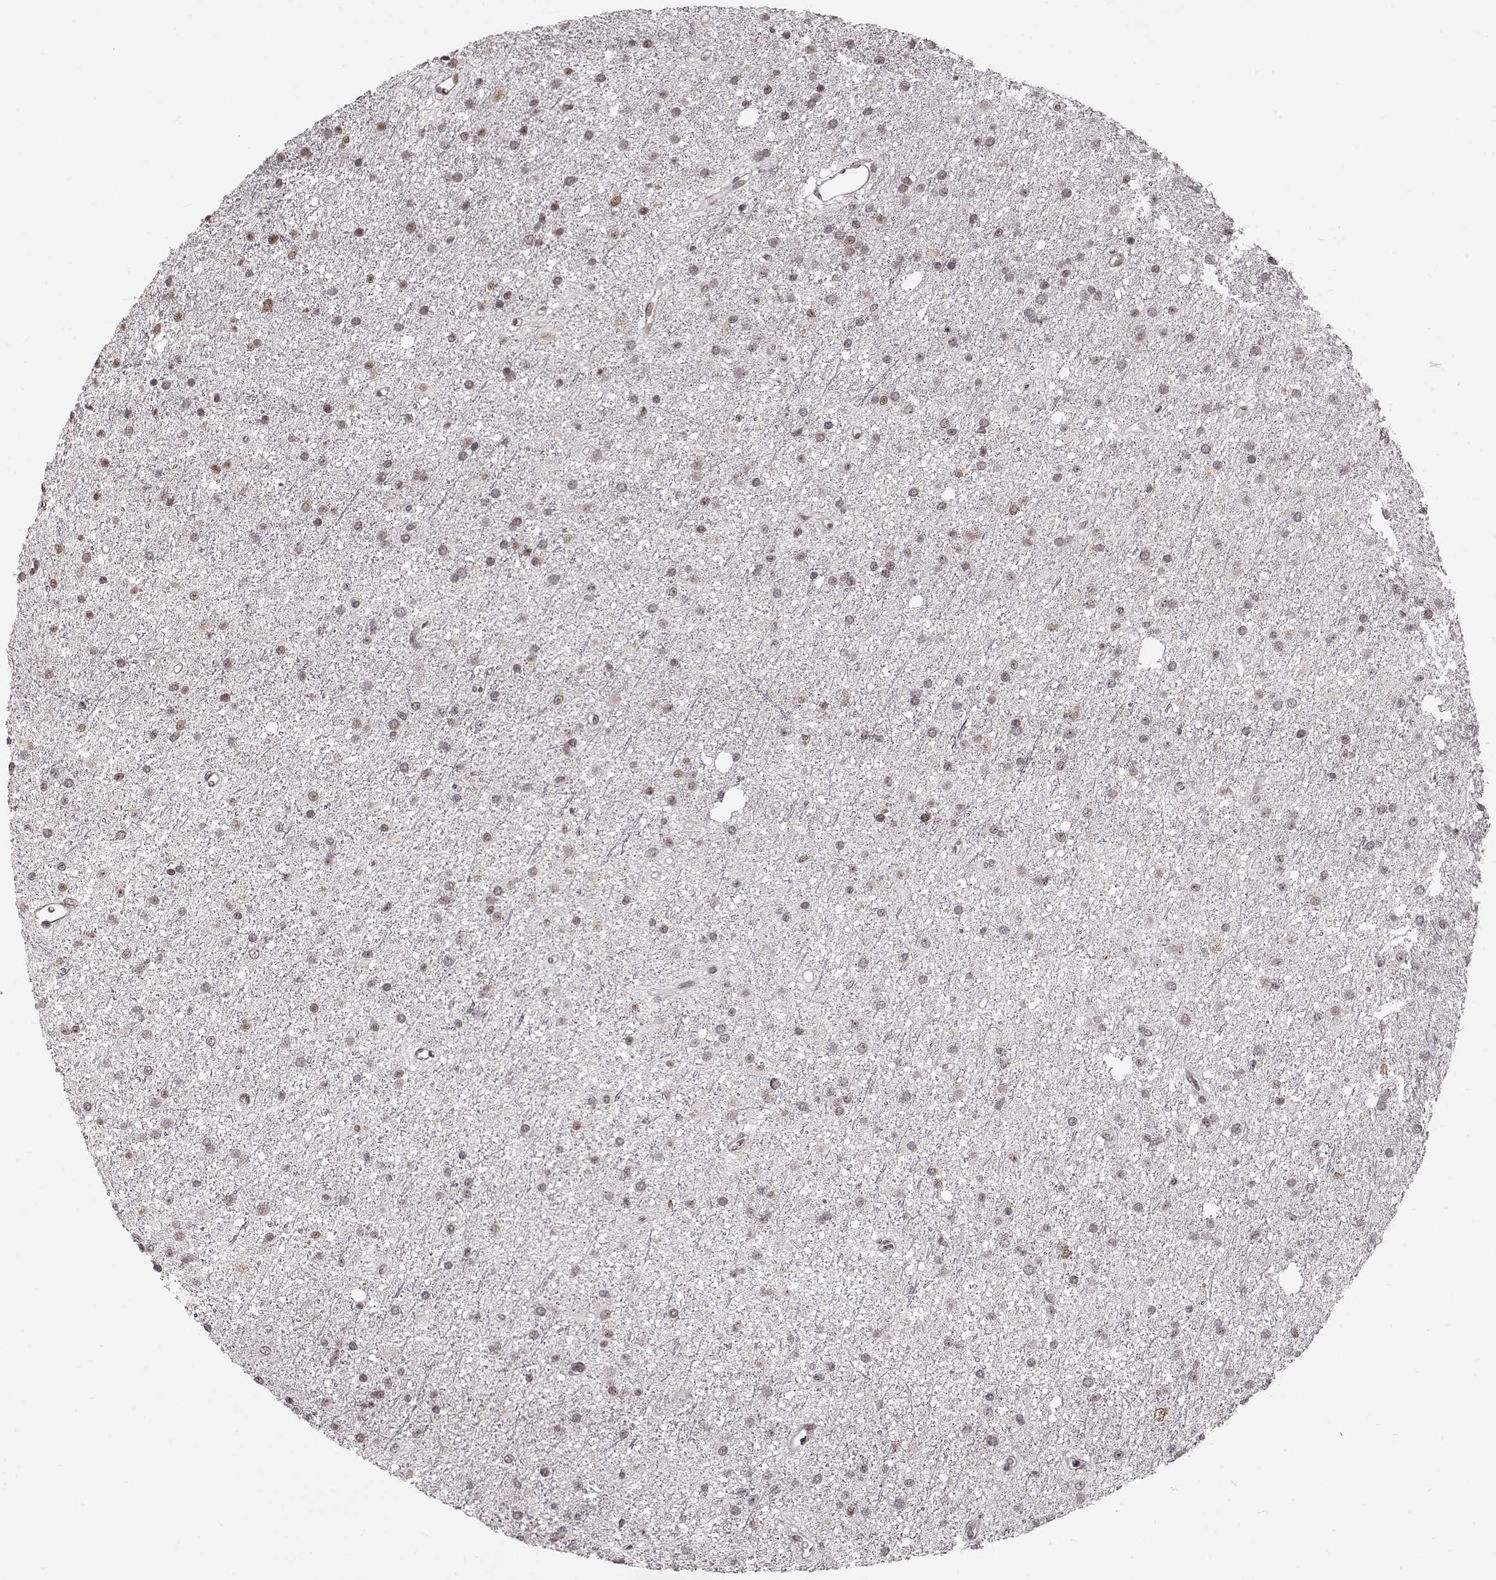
{"staining": {"intensity": "weak", "quantity": "<25%", "location": "nuclear"}, "tissue": "glioma", "cell_type": "Tumor cells", "image_type": "cancer", "snomed": [{"axis": "morphology", "description": "Glioma, malignant, Low grade"}, {"axis": "topography", "description": "Brain"}], "caption": "A histopathology image of human malignant glioma (low-grade) is negative for staining in tumor cells.", "gene": "RAI1", "patient": {"sex": "male", "age": 27}}